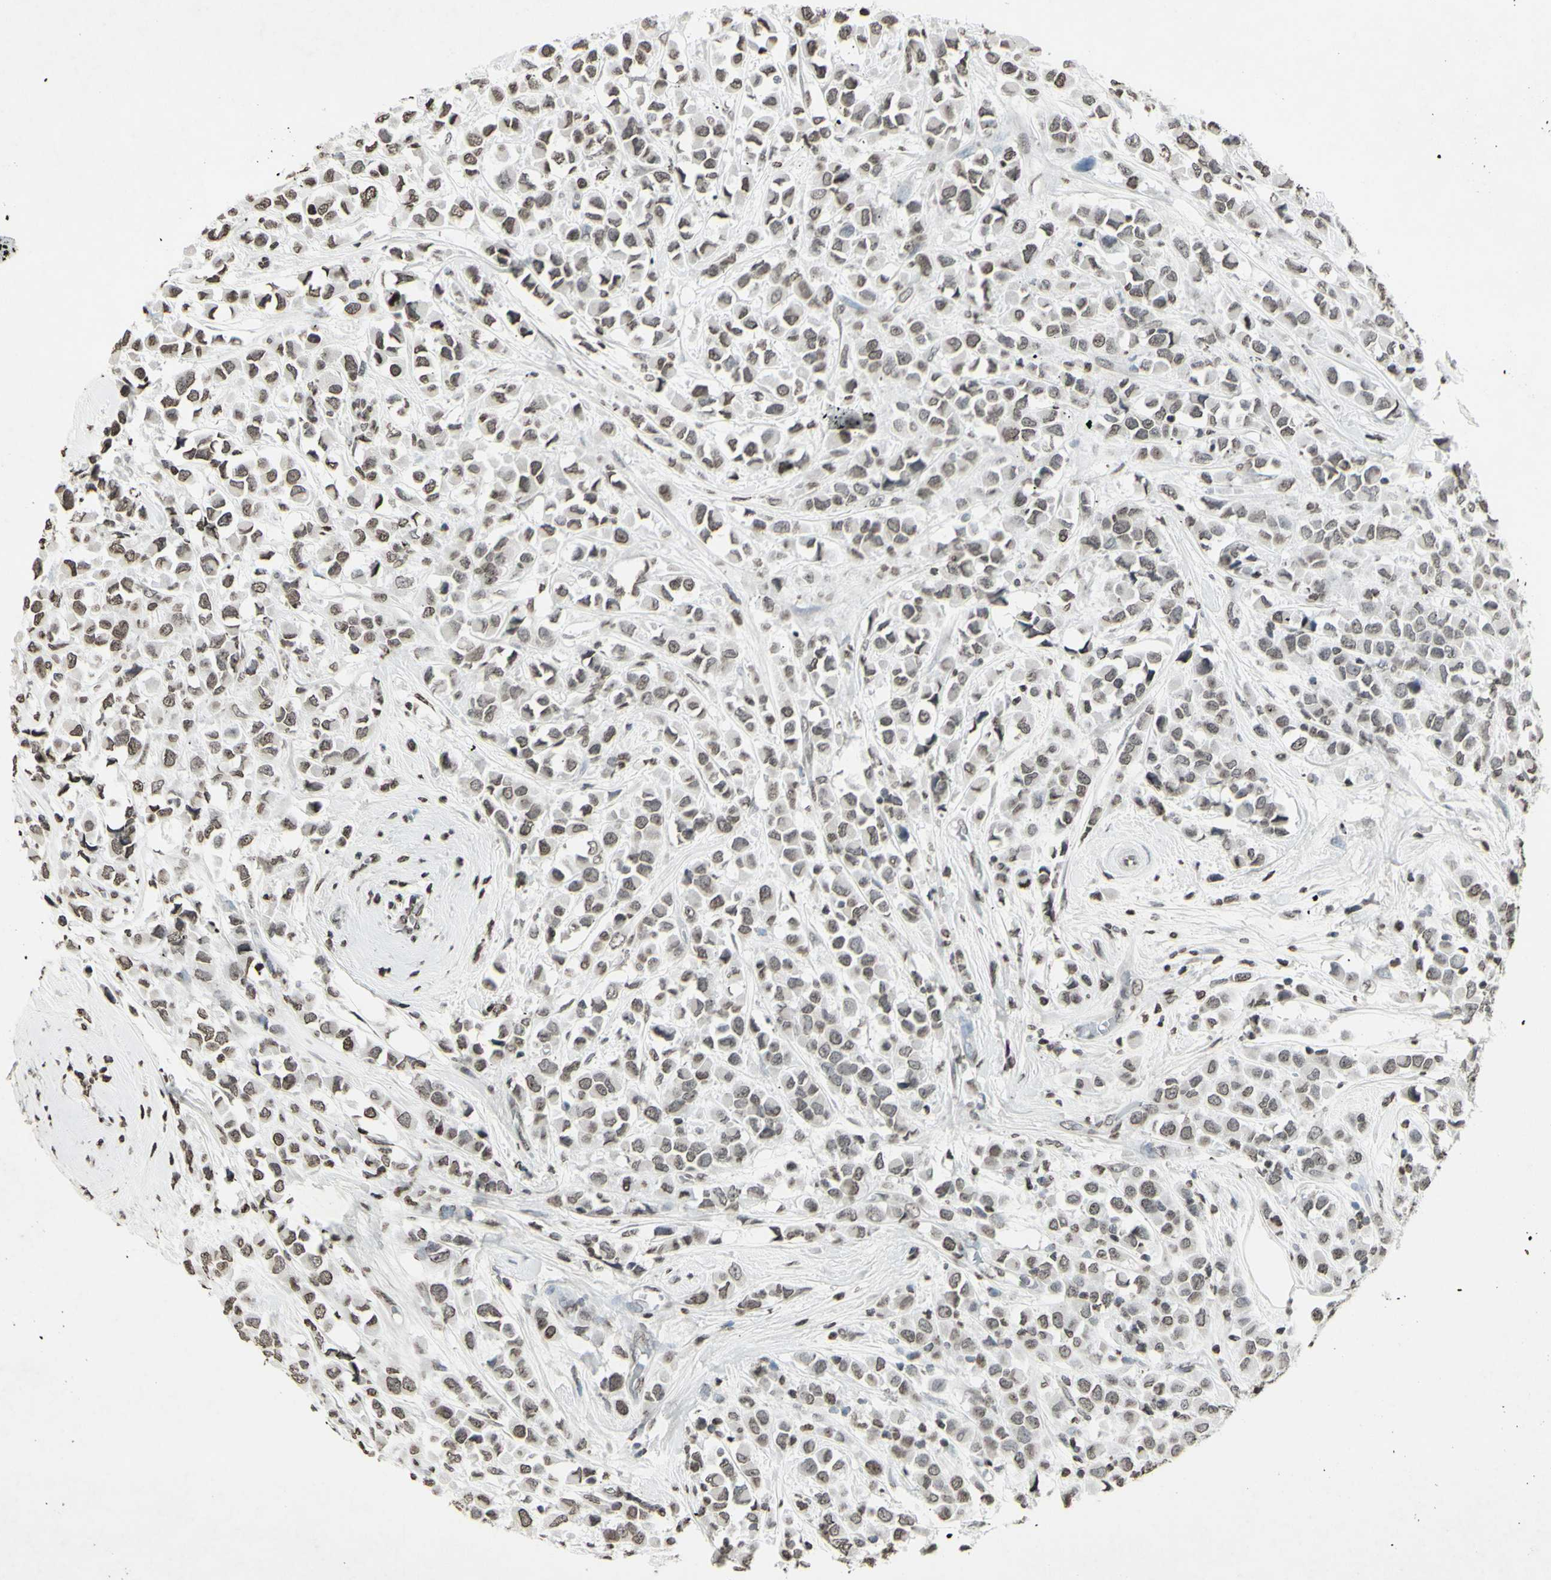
{"staining": {"intensity": "weak", "quantity": "25%-75%", "location": "nuclear"}, "tissue": "breast cancer", "cell_type": "Tumor cells", "image_type": "cancer", "snomed": [{"axis": "morphology", "description": "Duct carcinoma"}, {"axis": "topography", "description": "Breast"}], "caption": "A high-resolution photomicrograph shows immunohistochemistry (IHC) staining of breast infiltrating ductal carcinoma, which reveals weak nuclear expression in about 25%-75% of tumor cells. The protein is stained brown, and the nuclei are stained in blue (DAB IHC with brightfield microscopy, high magnification).", "gene": "CD79B", "patient": {"sex": "female", "age": 61}}